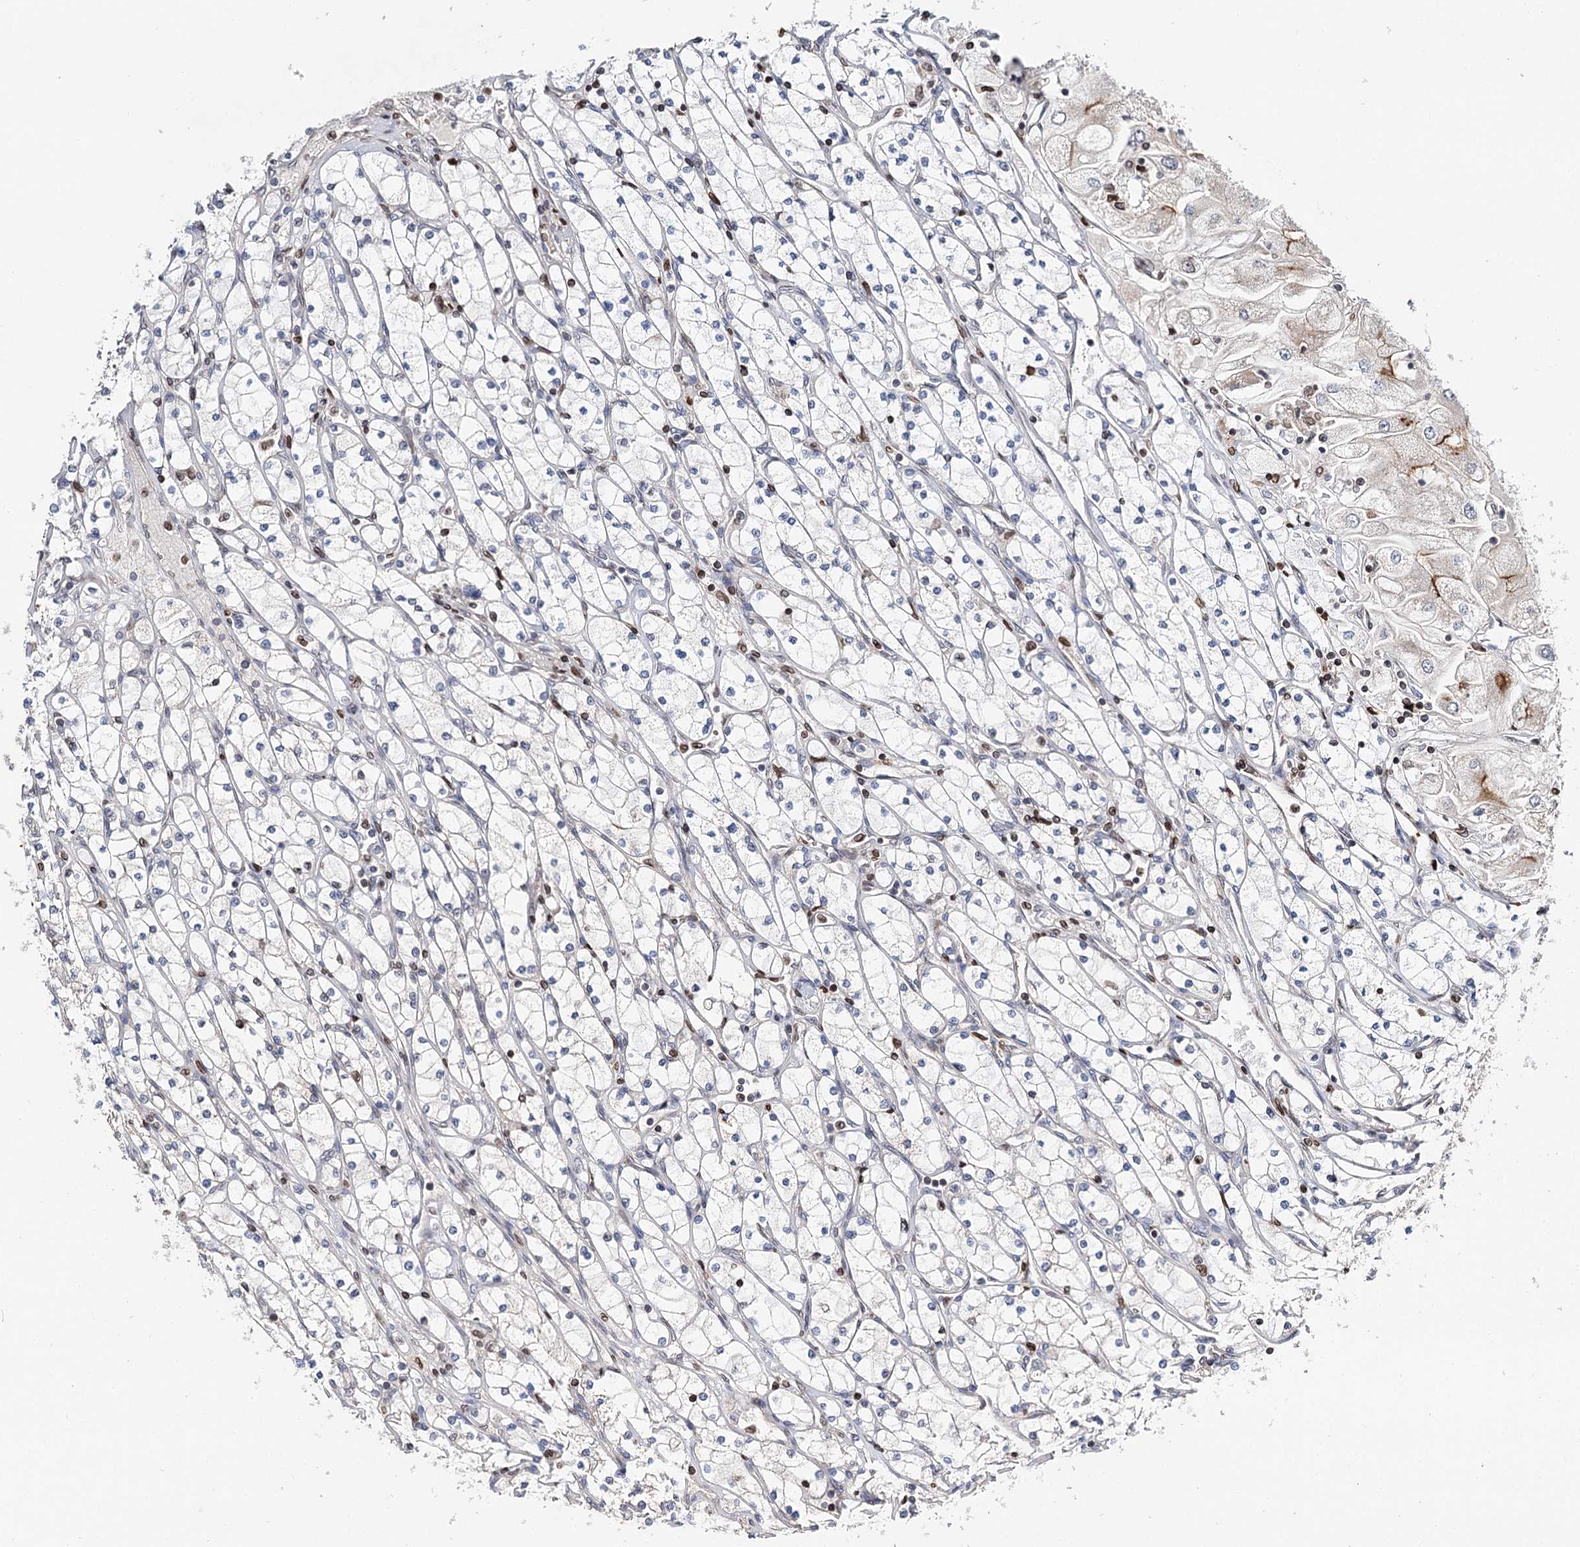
{"staining": {"intensity": "negative", "quantity": "none", "location": "none"}, "tissue": "renal cancer", "cell_type": "Tumor cells", "image_type": "cancer", "snomed": [{"axis": "morphology", "description": "Adenocarcinoma, NOS"}, {"axis": "topography", "description": "Kidney"}], "caption": "Renal cancer stained for a protein using IHC demonstrates no staining tumor cells.", "gene": "CFAP46", "patient": {"sex": "male", "age": 80}}